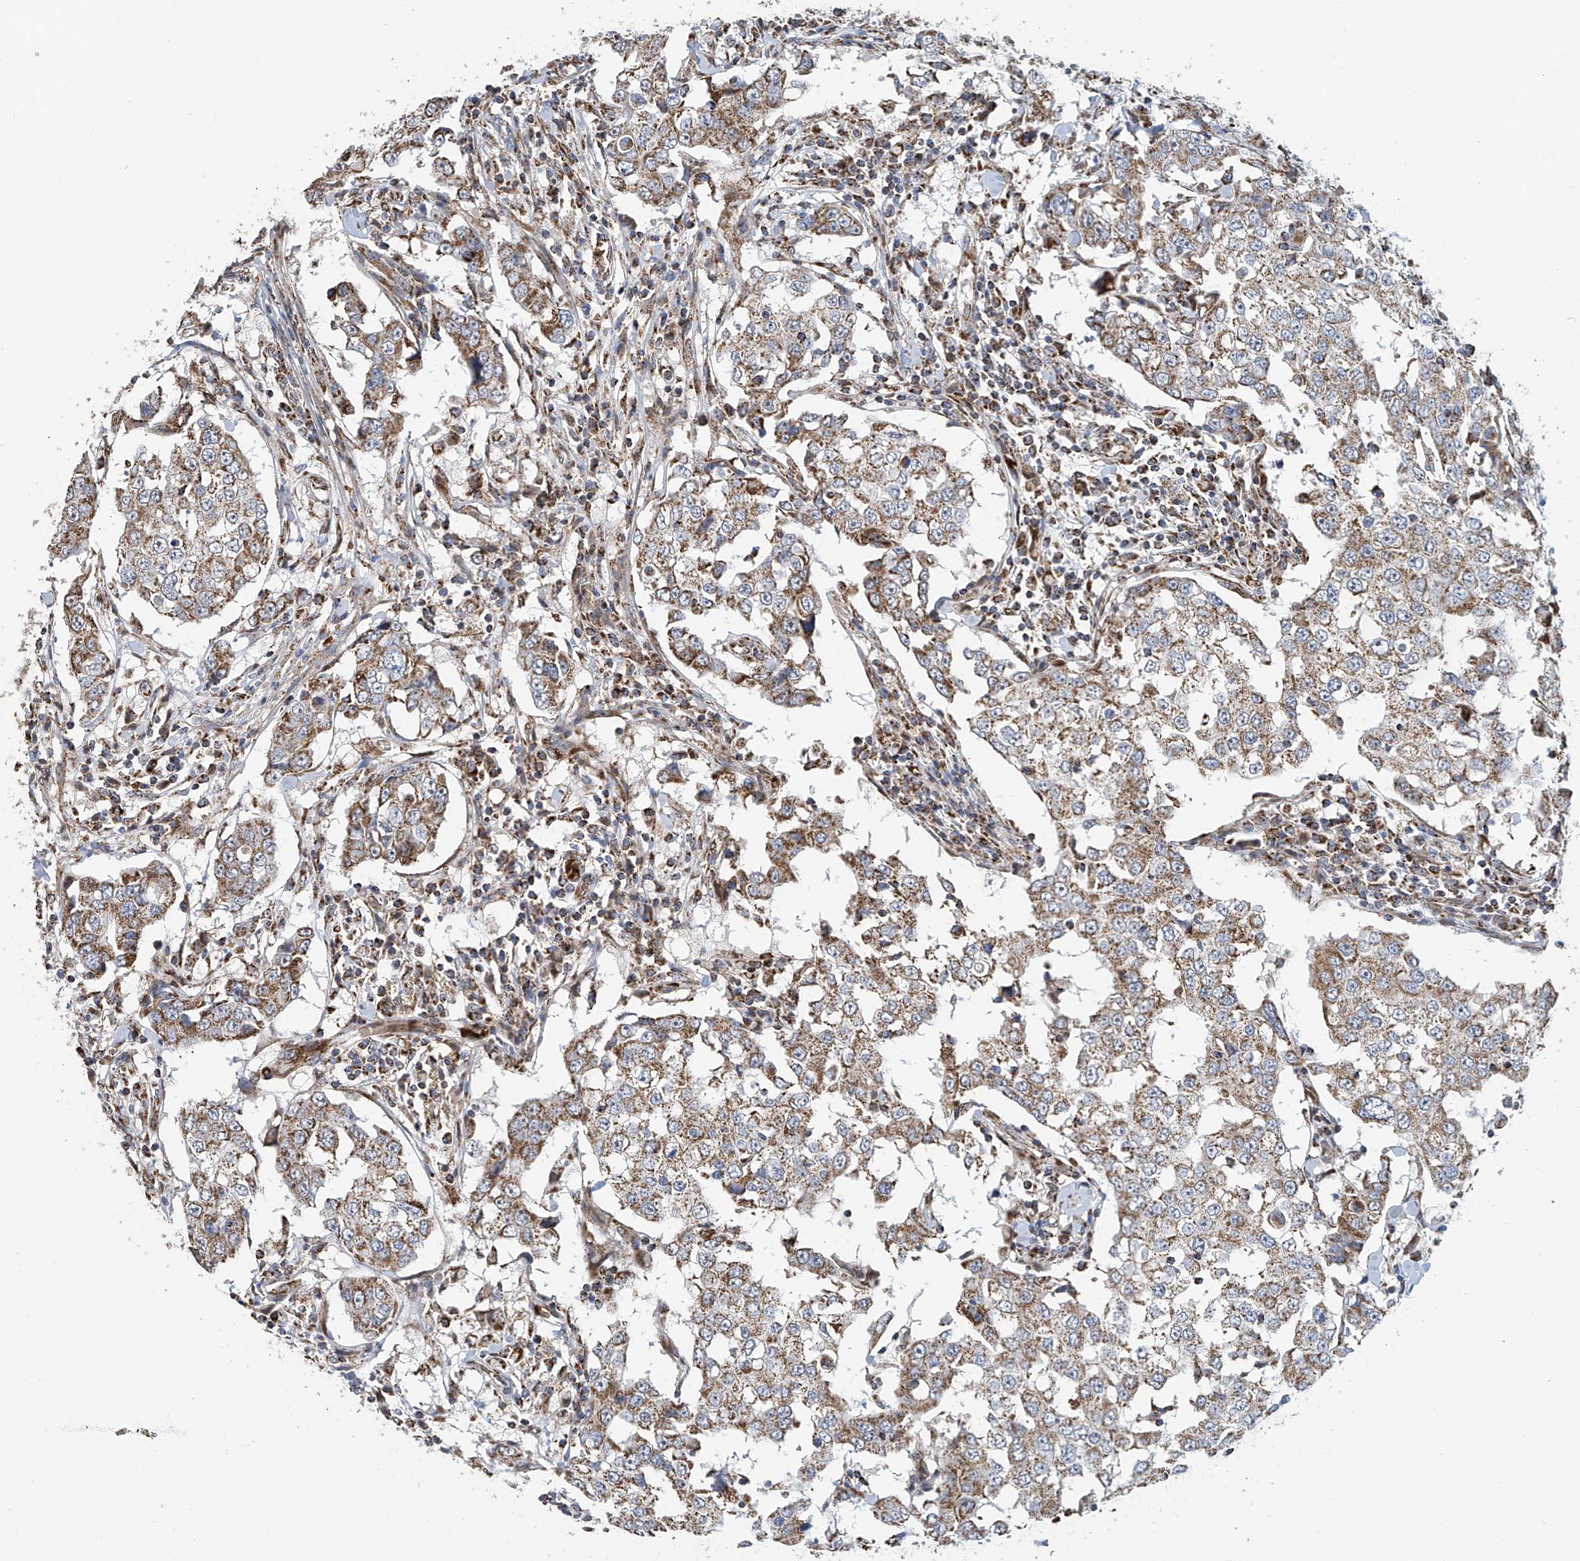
{"staining": {"intensity": "moderate", "quantity": ">75%", "location": "cytoplasmic/membranous"}, "tissue": "breast cancer", "cell_type": "Tumor cells", "image_type": "cancer", "snomed": [{"axis": "morphology", "description": "Duct carcinoma"}, {"axis": "topography", "description": "Breast"}], "caption": "DAB immunohistochemical staining of human infiltrating ductal carcinoma (breast) displays moderate cytoplasmic/membranous protein expression in approximately >75% of tumor cells.", "gene": "COMMD1", "patient": {"sex": "female", "age": 27}}